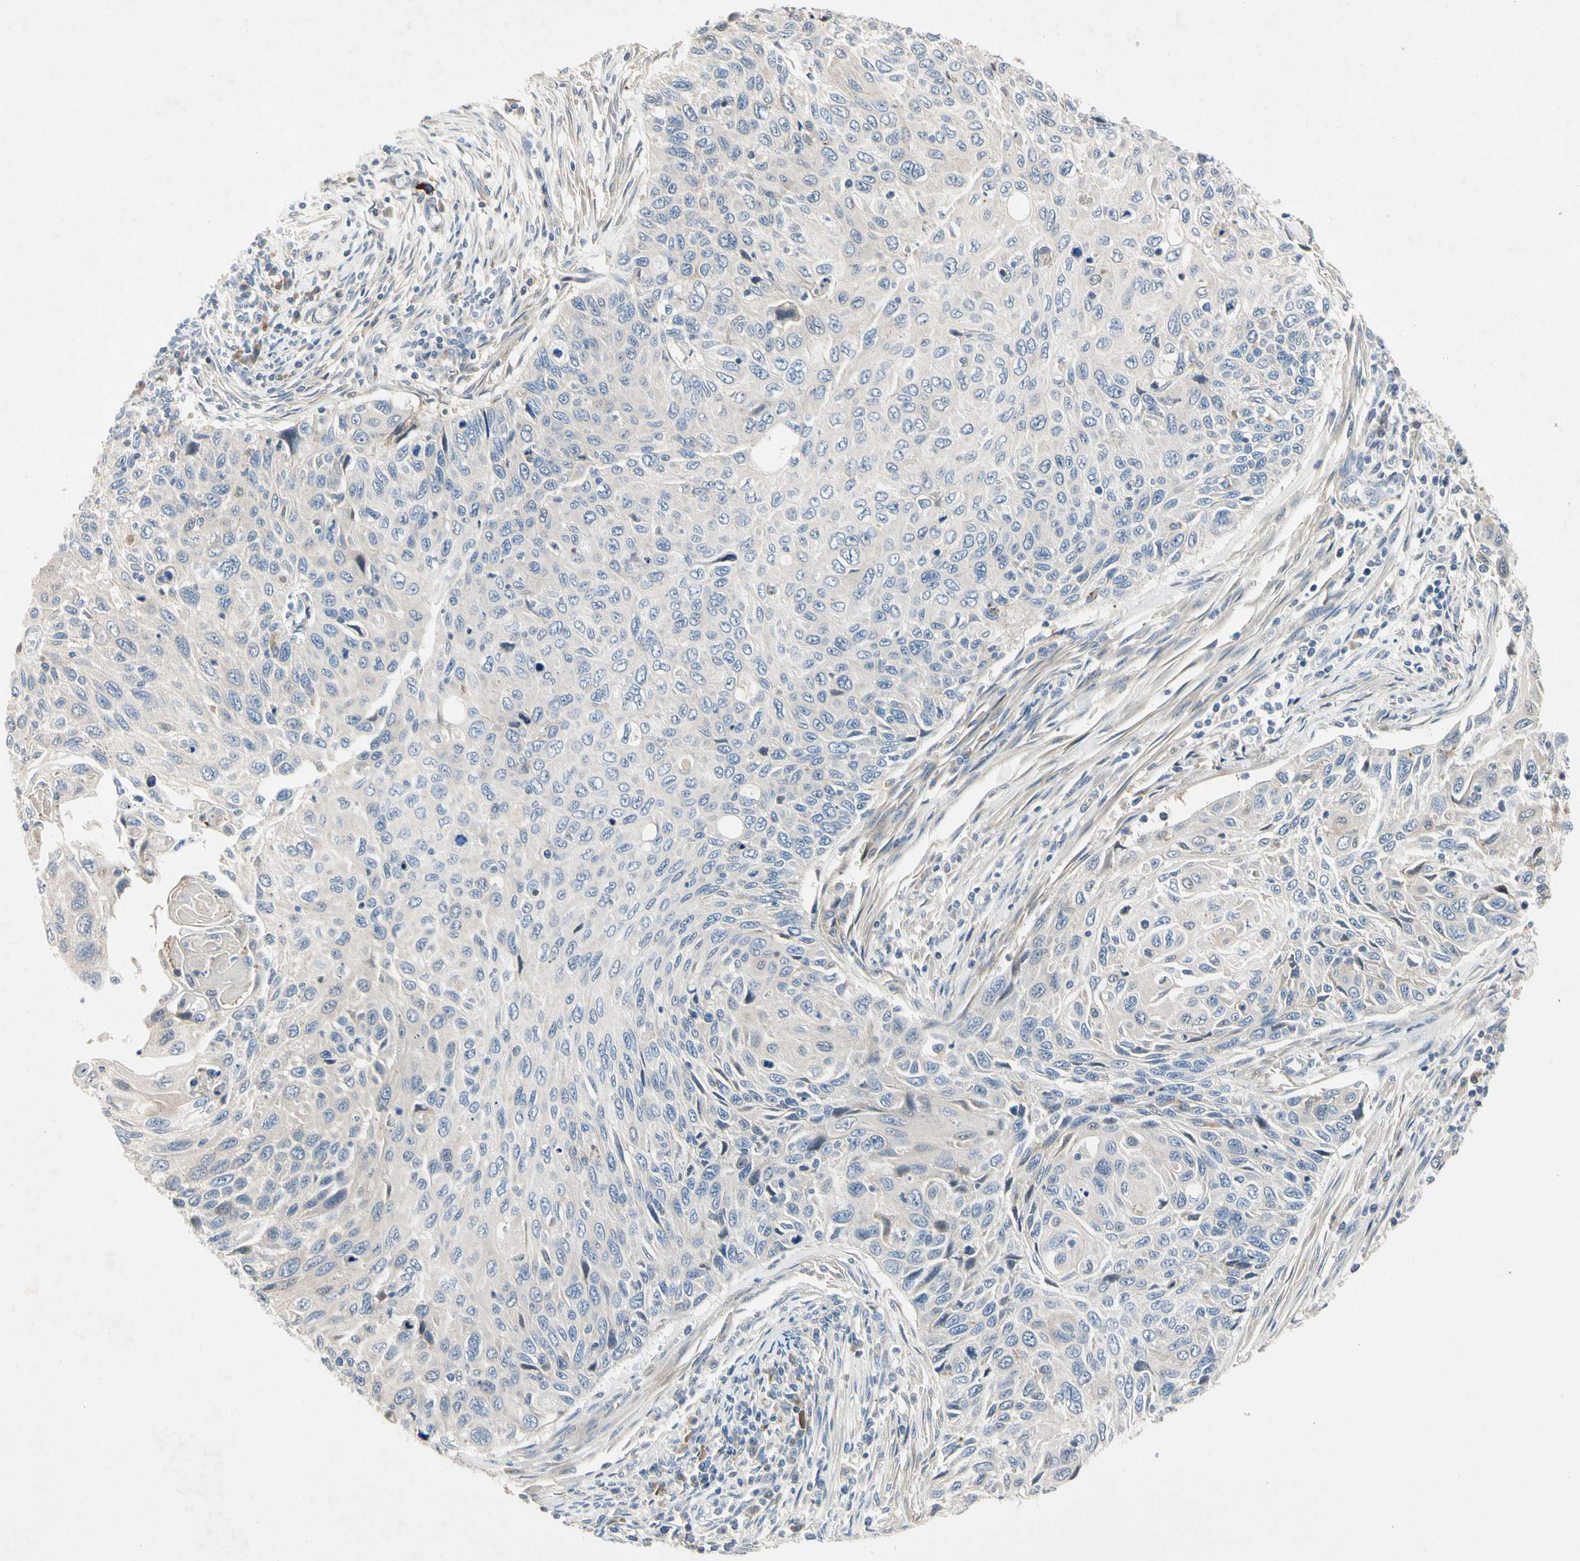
{"staining": {"intensity": "negative", "quantity": "none", "location": "none"}, "tissue": "cervical cancer", "cell_type": "Tumor cells", "image_type": "cancer", "snomed": [{"axis": "morphology", "description": "Squamous cell carcinoma, NOS"}, {"axis": "topography", "description": "Cervix"}], "caption": "Squamous cell carcinoma (cervical) was stained to show a protein in brown. There is no significant positivity in tumor cells.", "gene": "GAS6", "patient": {"sex": "female", "age": 70}}